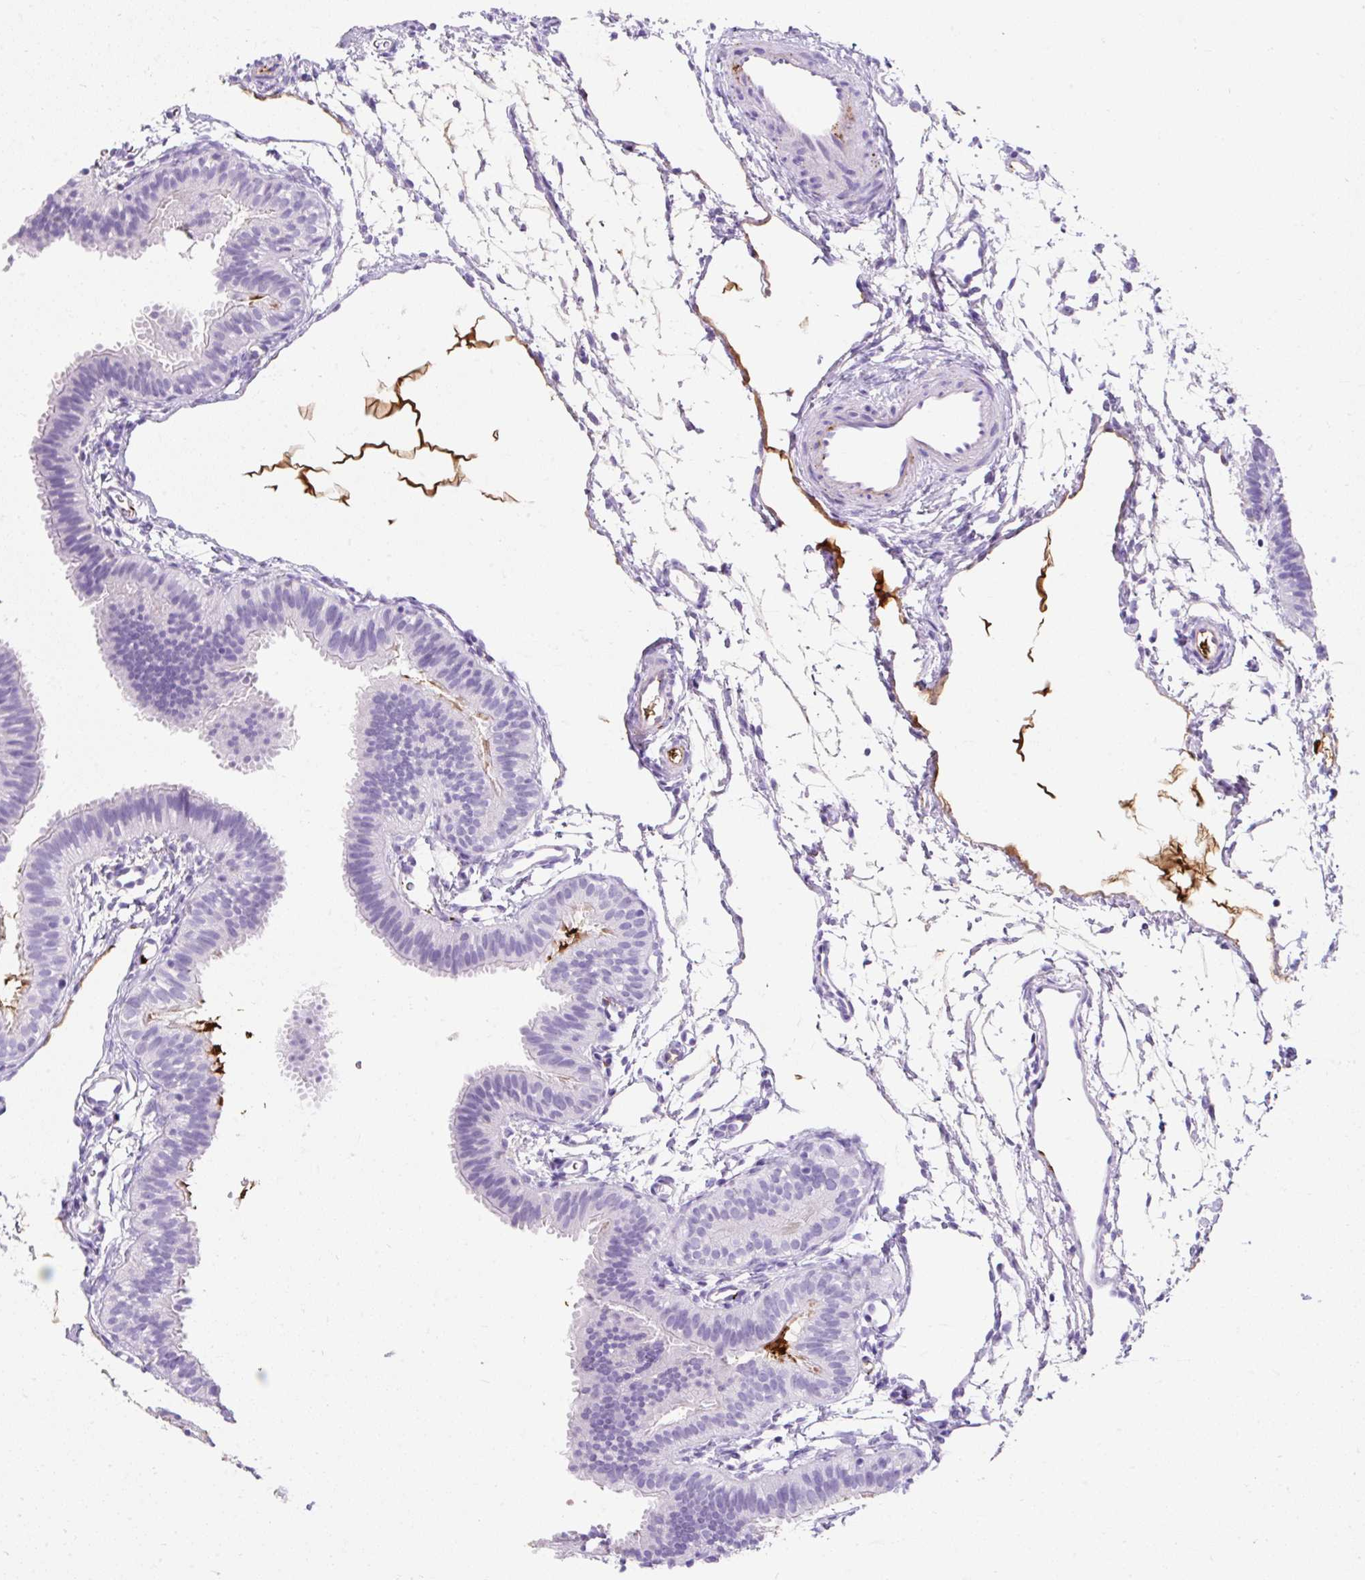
{"staining": {"intensity": "negative", "quantity": "none", "location": "none"}, "tissue": "fallopian tube", "cell_type": "Glandular cells", "image_type": "normal", "snomed": [{"axis": "morphology", "description": "Normal tissue, NOS"}, {"axis": "topography", "description": "Fallopian tube"}], "caption": "This photomicrograph is of normal fallopian tube stained with IHC to label a protein in brown with the nuclei are counter-stained blue. There is no expression in glandular cells. Brightfield microscopy of immunohistochemistry stained with DAB (brown) and hematoxylin (blue), captured at high magnification.", "gene": "APOC2", "patient": {"sex": "female", "age": 35}}